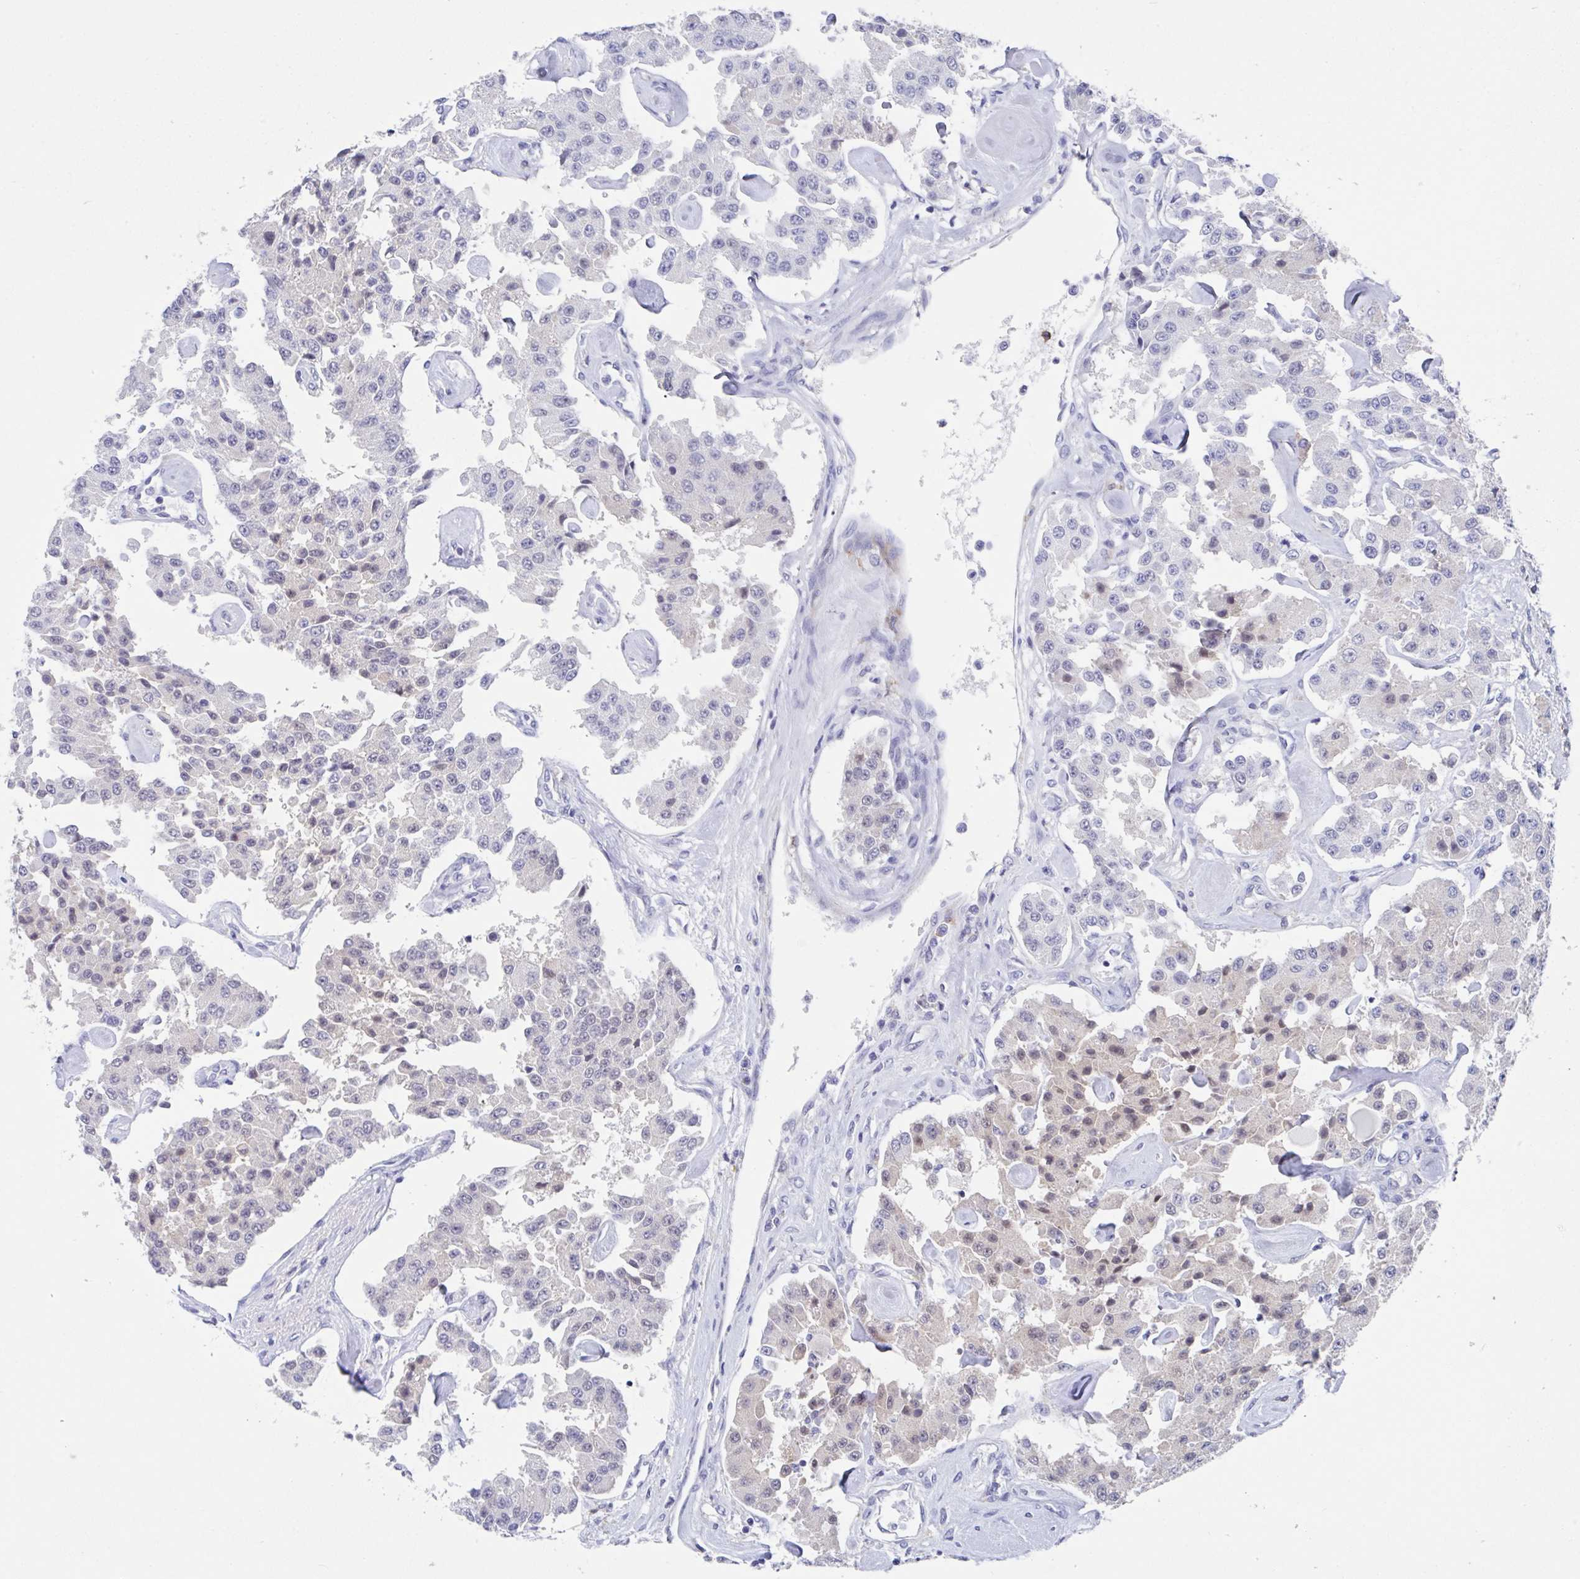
{"staining": {"intensity": "negative", "quantity": "none", "location": "none"}, "tissue": "carcinoid", "cell_type": "Tumor cells", "image_type": "cancer", "snomed": [{"axis": "morphology", "description": "Carcinoid, malignant, NOS"}, {"axis": "topography", "description": "Pancreas"}], "caption": "Malignant carcinoid was stained to show a protein in brown. There is no significant positivity in tumor cells. (Brightfield microscopy of DAB immunohistochemistry (IHC) at high magnification).", "gene": "FCGR3A", "patient": {"sex": "male", "age": 41}}